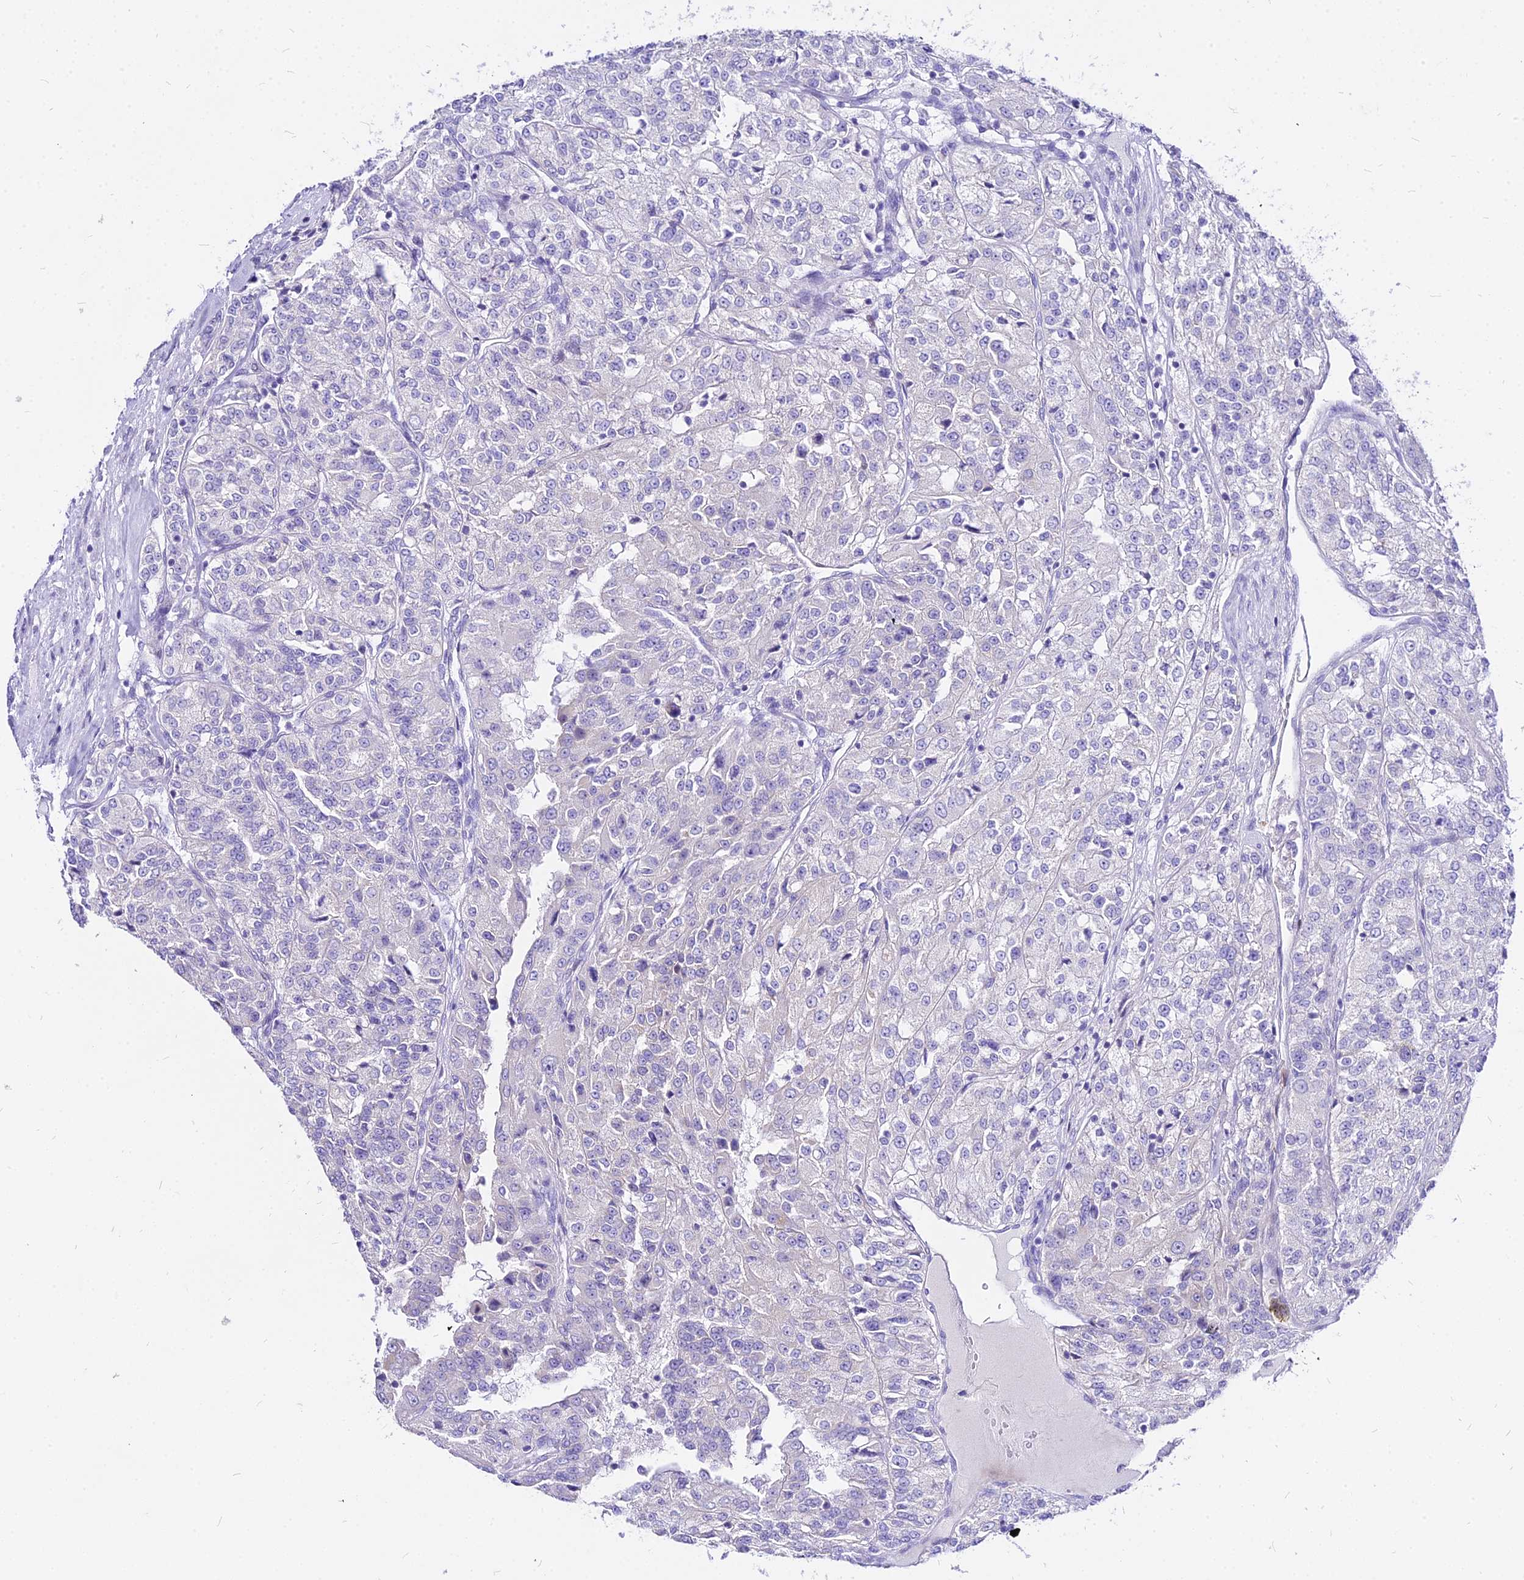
{"staining": {"intensity": "negative", "quantity": "none", "location": "none"}, "tissue": "renal cancer", "cell_type": "Tumor cells", "image_type": "cancer", "snomed": [{"axis": "morphology", "description": "Adenocarcinoma, NOS"}, {"axis": "topography", "description": "Kidney"}], "caption": "The micrograph exhibits no significant staining in tumor cells of renal adenocarcinoma.", "gene": "CARD18", "patient": {"sex": "female", "age": 63}}